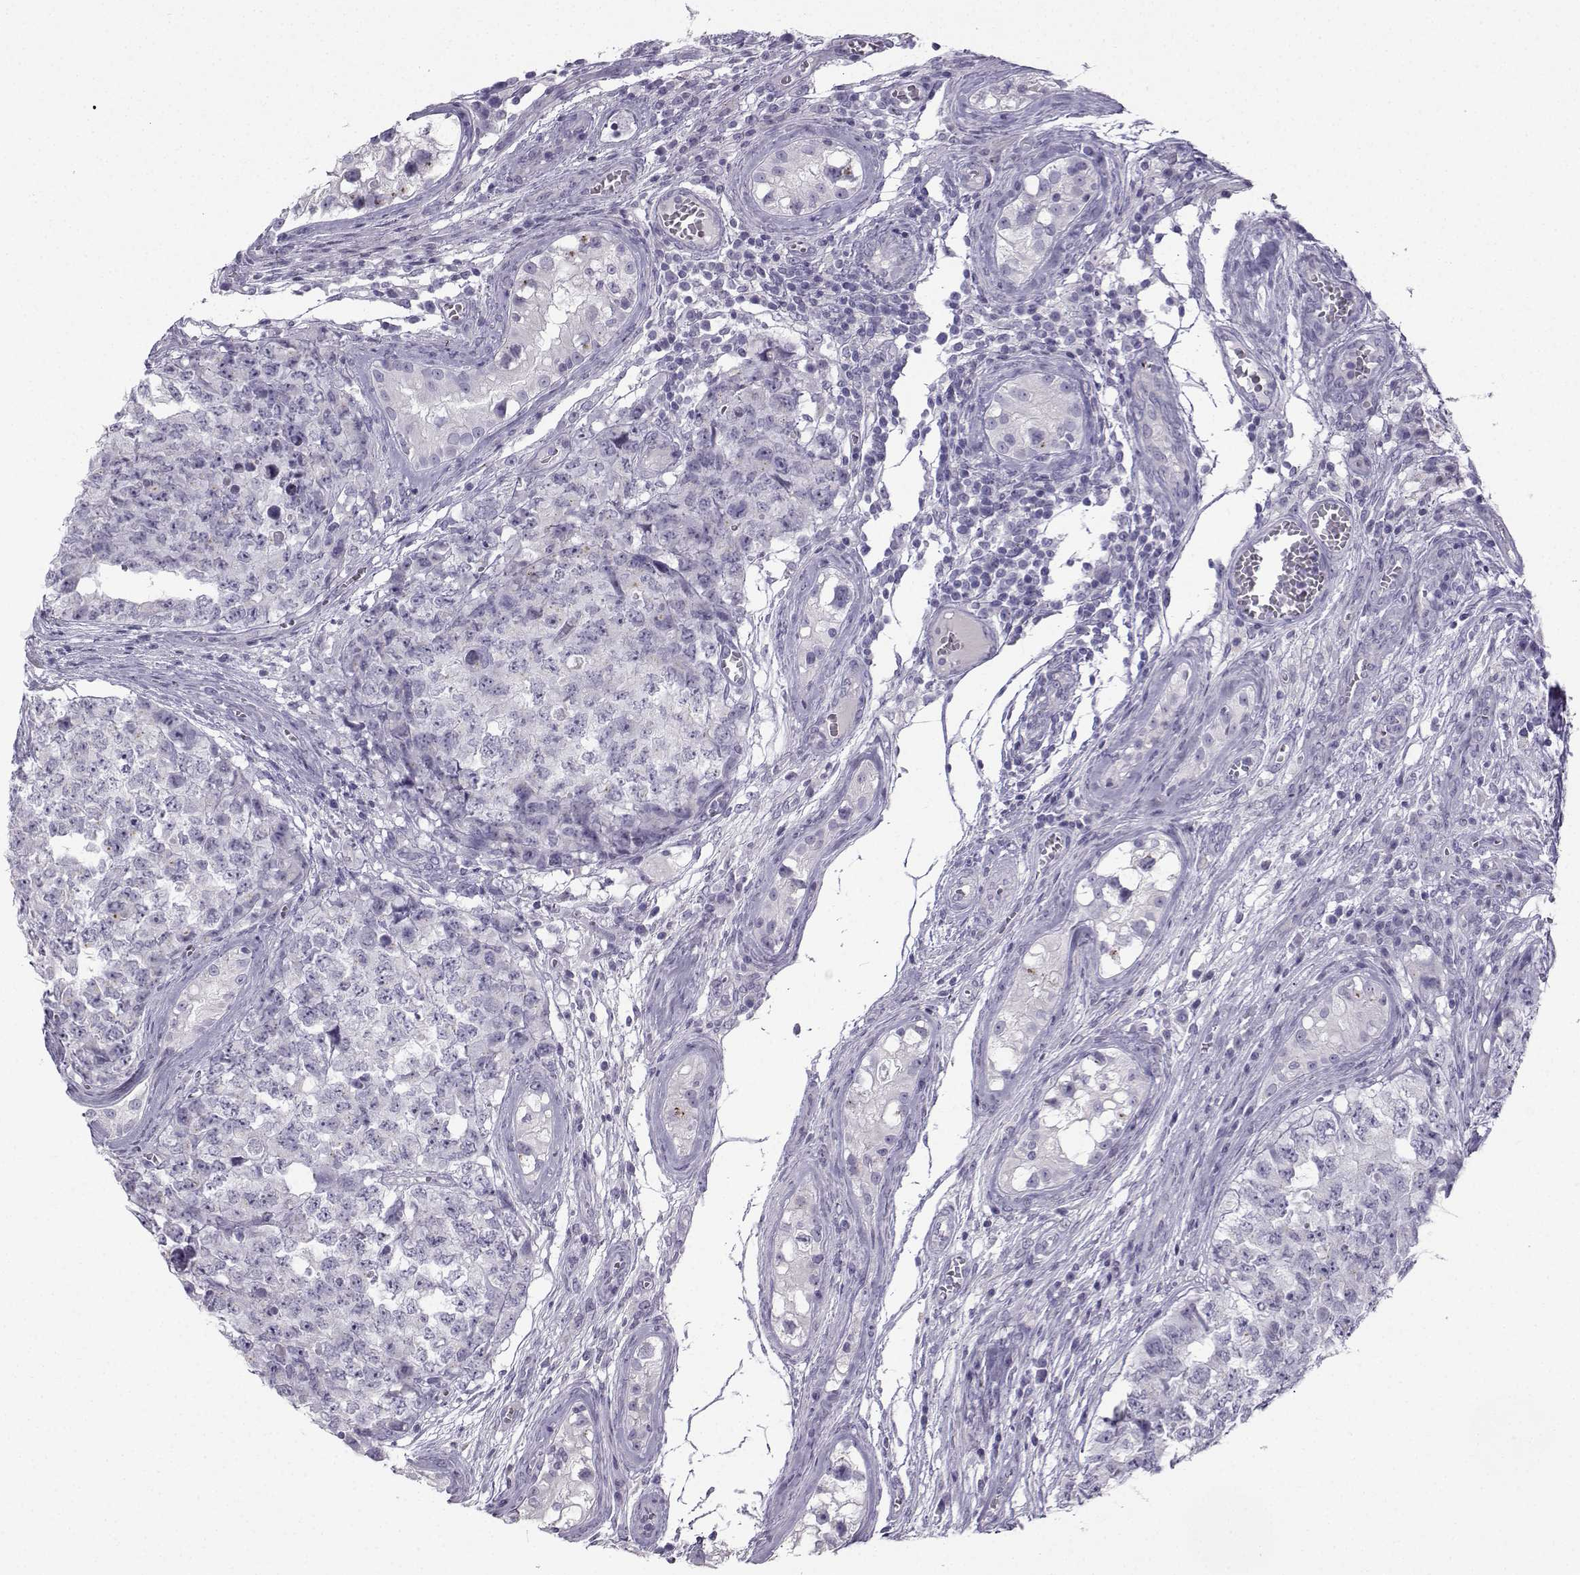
{"staining": {"intensity": "negative", "quantity": "none", "location": "none"}, "tissue": "testis cancer", "cell_type": "Tumor cells", "image_type": "cancer", "snomed": [{"axis": "morphology", "description": "Carcinoma, Embryonal, NOS"}, {"axis": "topography", "description": "Testis"}], "caption": "Immunohistochemistry photomicrograph of neoplastic tissue: human embryonal carcinoma (testis) stained with DAB (3,3'-diaminobenzidine) exhibits no significant protein expression in tumor cells.", "gene": "ZBTB8B", "patient": {"sex": "male", "age": 23}}